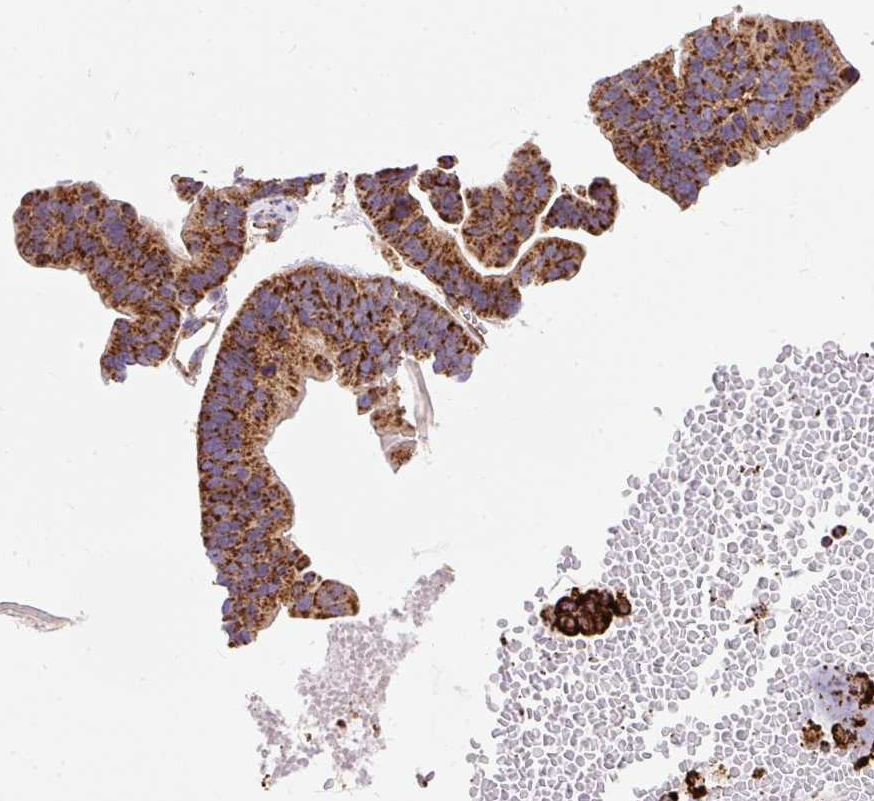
{"staining": {"intensity": "strong", "quantity": ">75%", "location": "cytoplasmic/membranous"}, "tissue": "ovarian cancer", "cell_type": "Tumor cells", "image_type": "cancer", "snomed": [{"axis": "morphology", "description": "Cystadenocarcinoma, serous, NOS"}, {"axis": "topography", "description": "Ovary"}], "caption": "Brown immunohistochemical staining in human ovarian cancer (serous cystadenocarcinoma) displays strong cytoplasmic/membranous staining in approximately >75% of tumor cells.", "gene": "CEP290", "patient": {"sex": "female", "age": 56}}